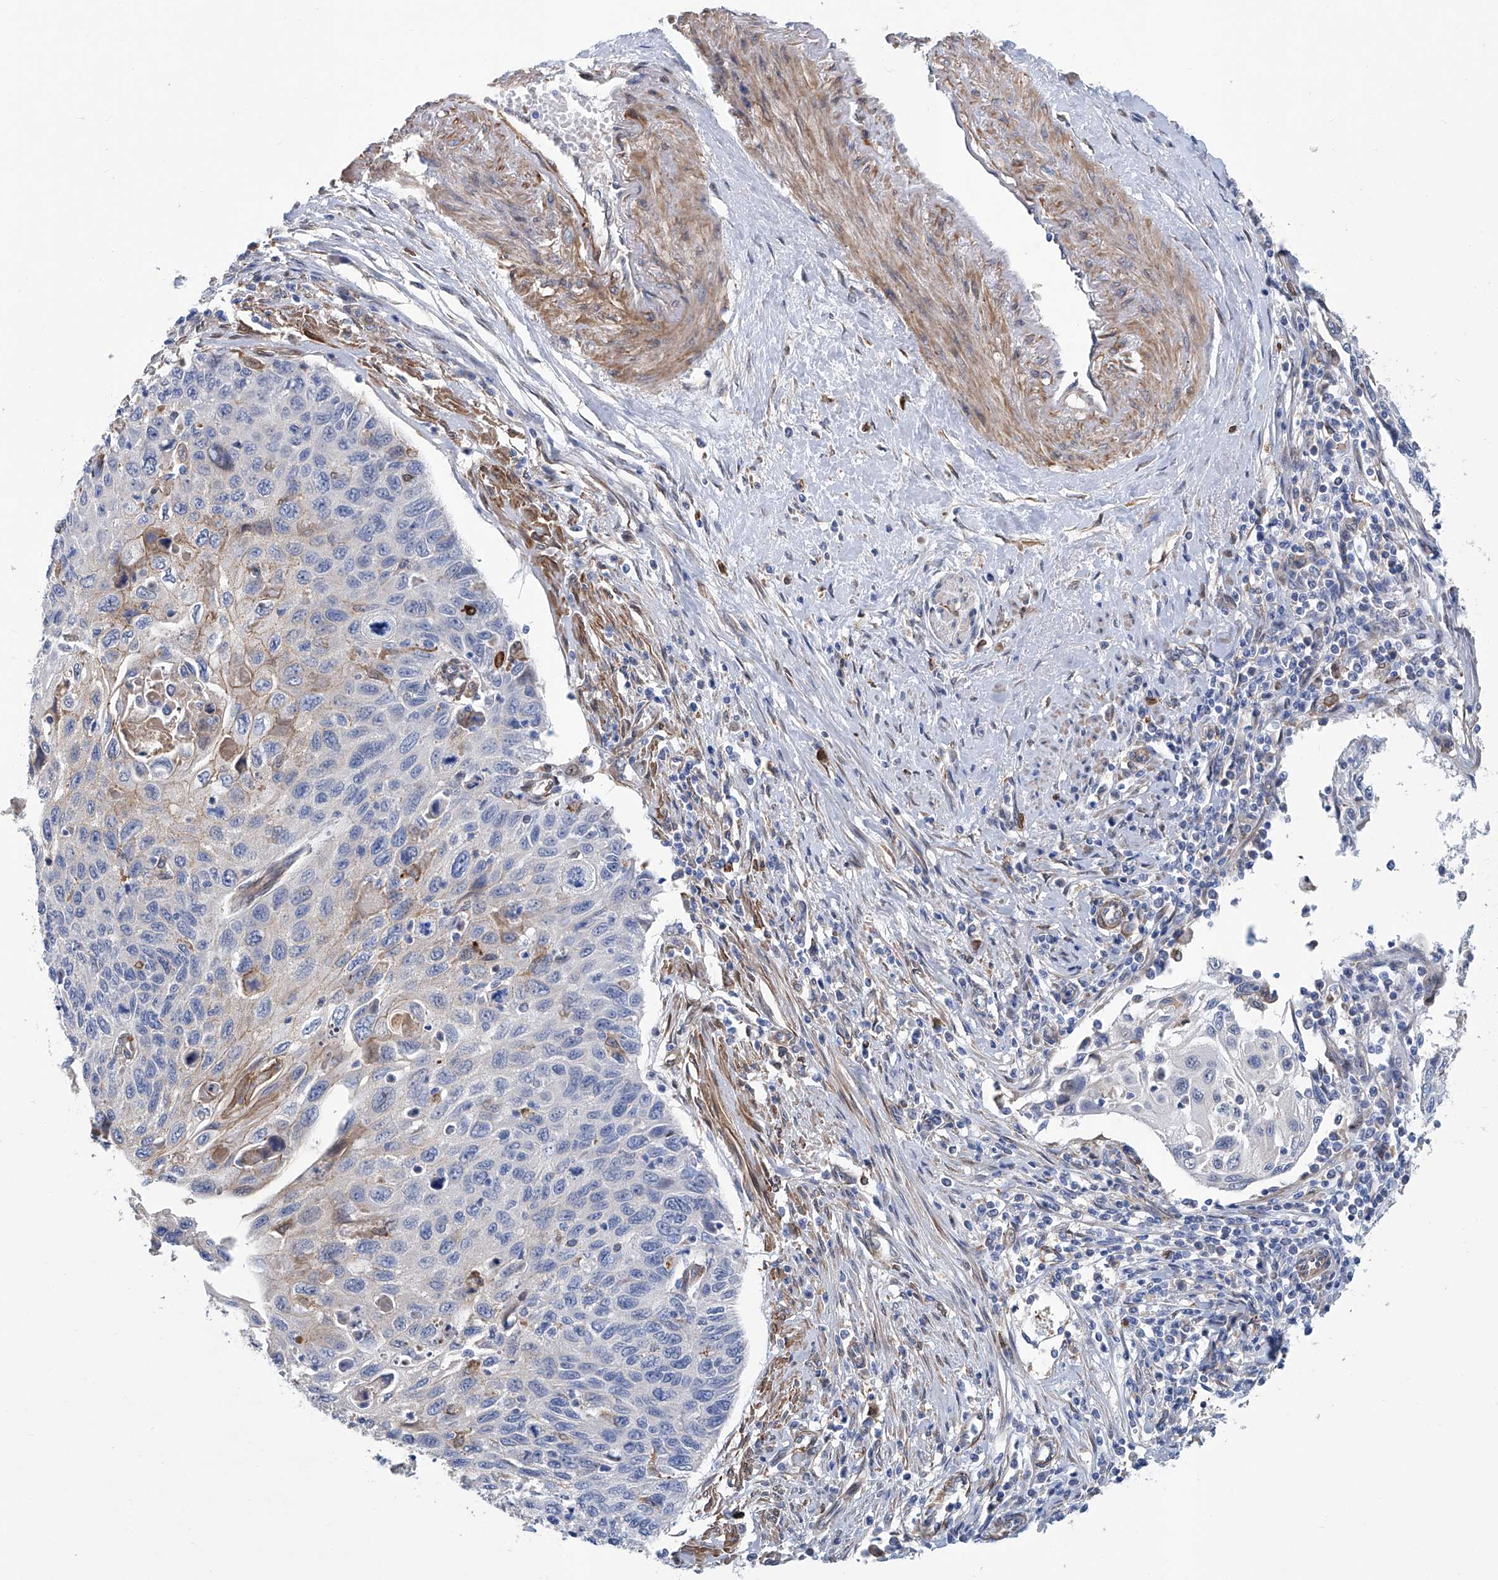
{"staining": {"intensity": "weak", "quantity": "<25%", "location": "cytoplasmic/membranous"}, "tissue": "cervical cancer", "cell_type": "Tumor cells", "image_type": "cancer", "snomed": [{"axis": "morphology", "description": "Squamous cell carcinoma, NOS"}, {"axis": "topography", "description": "Cervix"}], "caption": "High power microscopy micrograph of an immunohistochemistry (IHC) image of cervical squamous cell carcinoma, revealing no significant staining in tumor cells.", "gene": "TNN", "patient": {"sex": "female", "age": 70}}